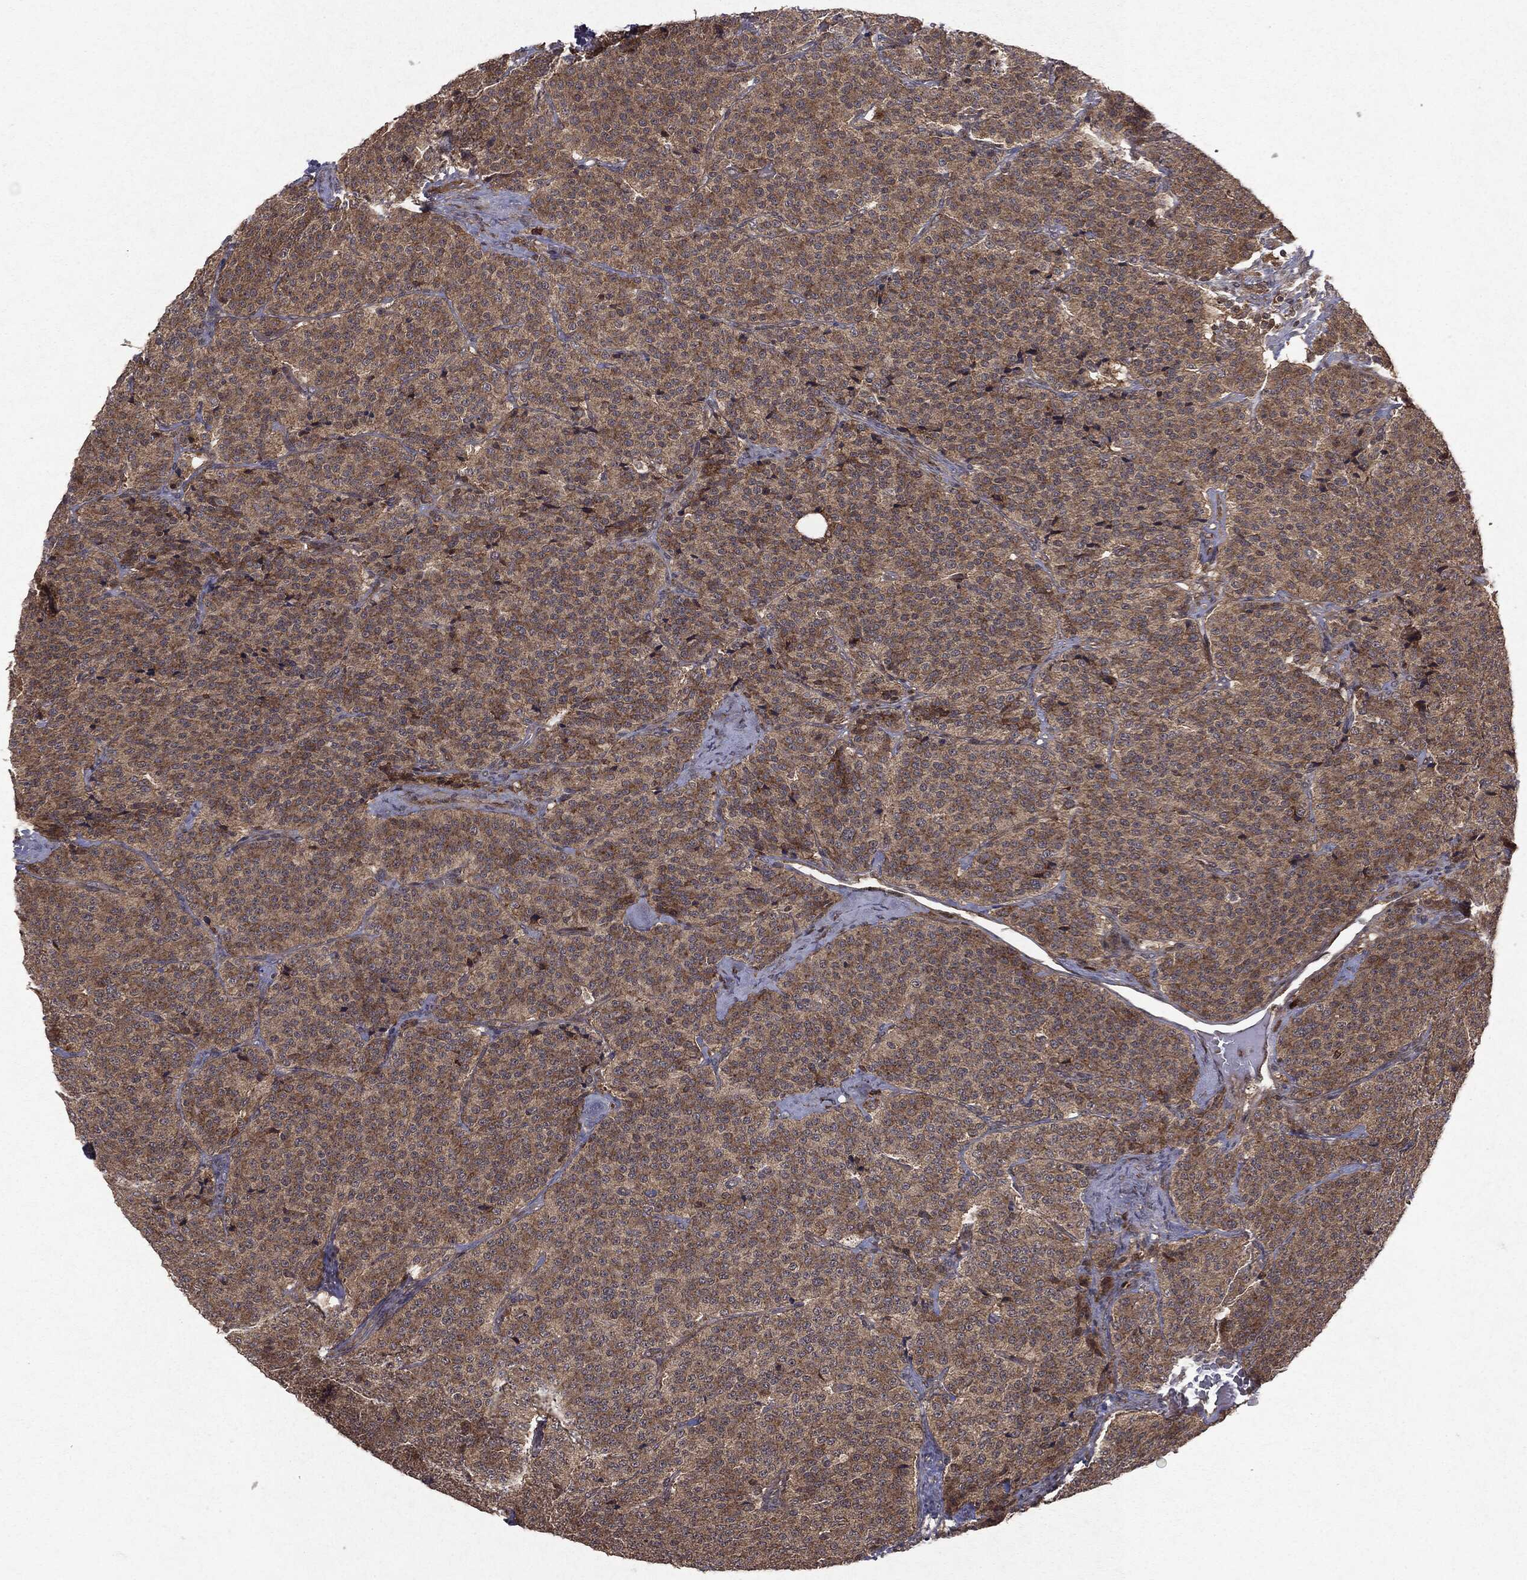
{"staining": {"intensity": "weak", "quantity": ">75%", "location": "cytoplasmic/membranous"}, "tissue": "carcinoid", "cell_type": "Tumor cells", "image_type": "cancer", "snomed": [{"axis": "morphology", "description": "Carcinoid, malignant, NOS"}, {"axis": "topography", "description": "Small intestine"}], "caption": "Human carcinoid (malignant) stained with a brown dye shows weak cytoplasmic/membranous positive expression in approximately >75% of tumor cells.", "gene": "OTUB1", "patient": {"sex": "female", "age": 58}}